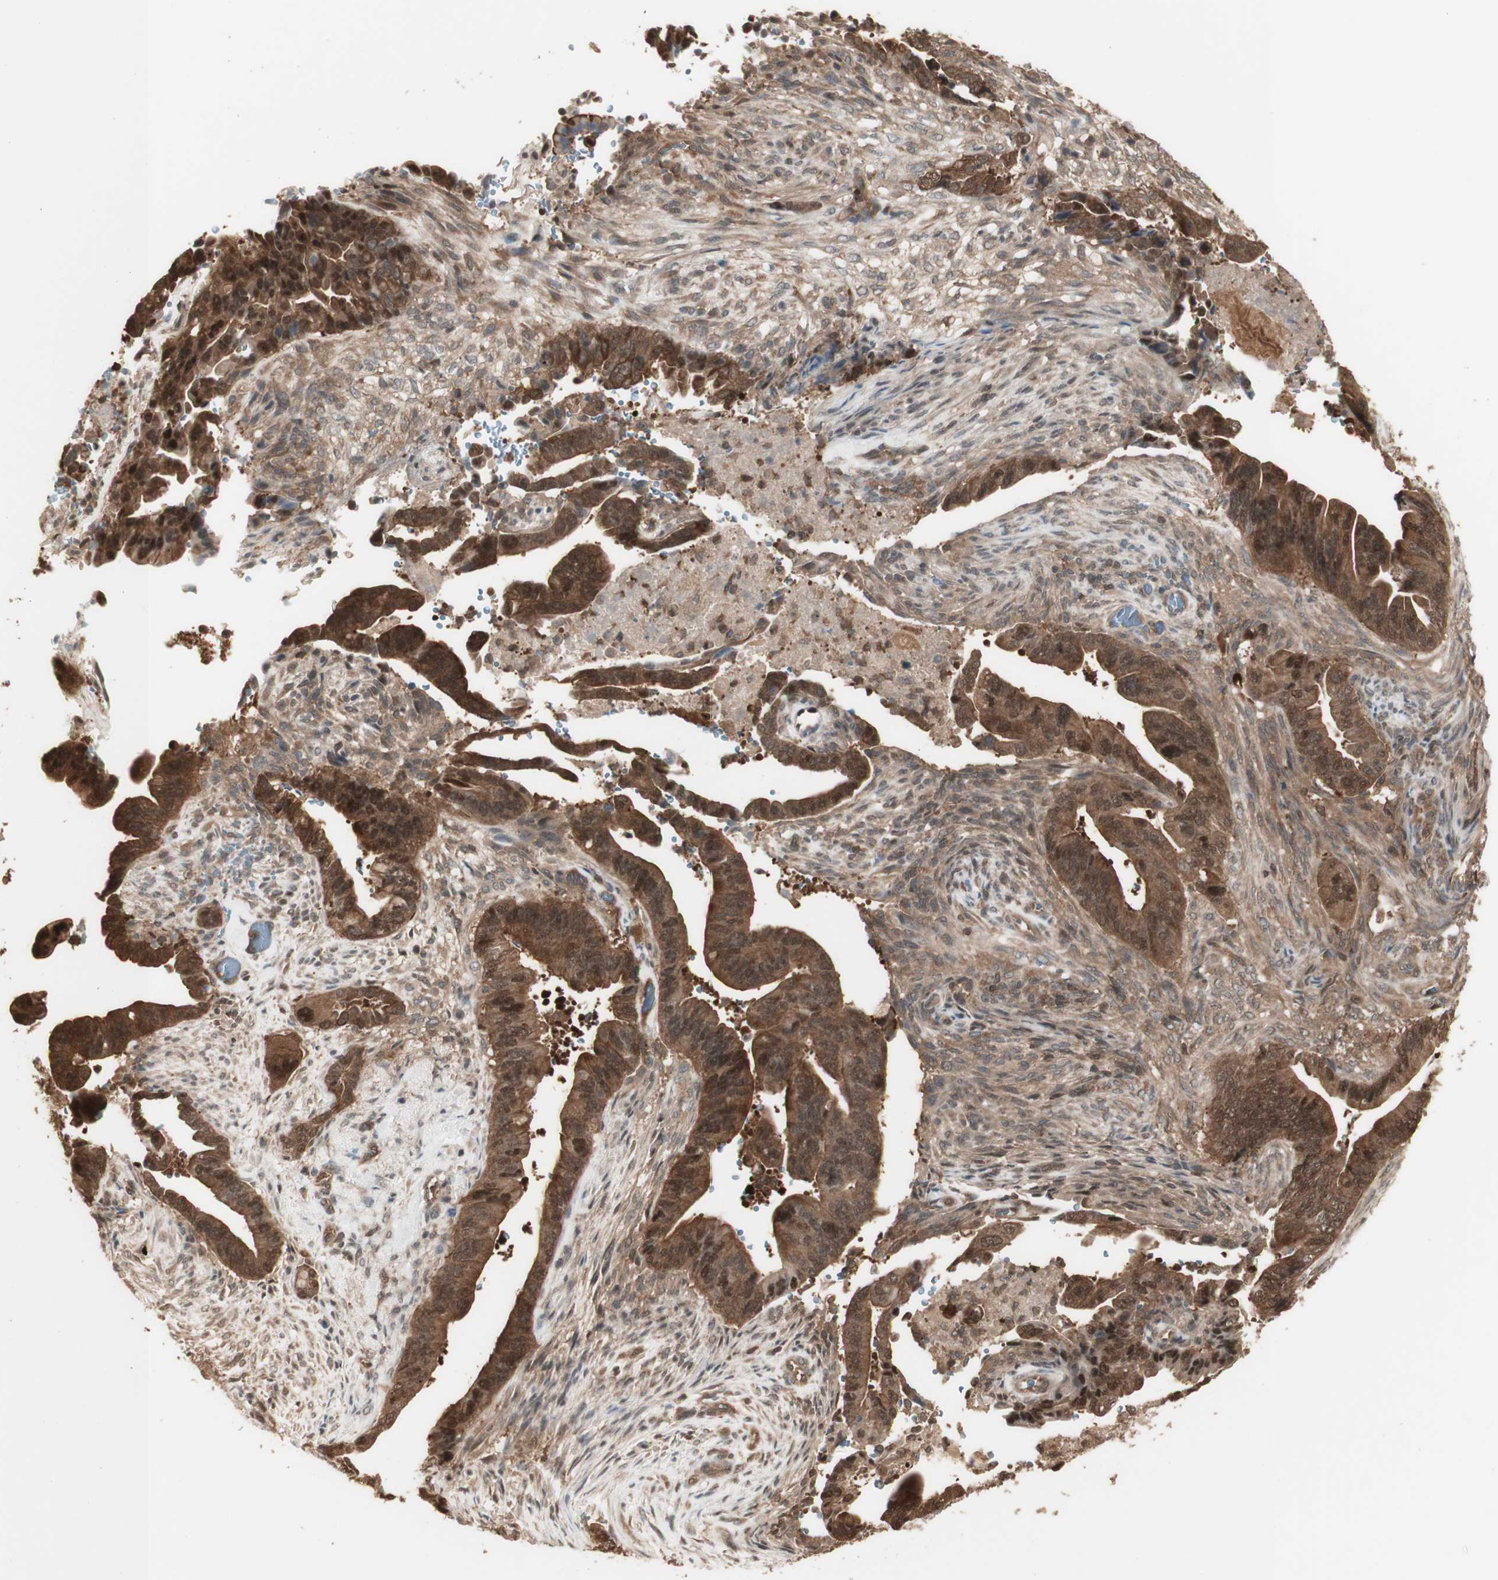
{"staining": {"intensity": "strong", "quantity": ">75%", "location": "cytoplasmic/membranous,nuclear"}, "tissue": "pancreatic cancer", "cell_type": "Tumor cells", "image_type": "cancer", "snomed": [{"axis": "morphology", "description": "Adenocarcinoma, NOS"}, {"axis": "topography", "description": "Pancreas"}], "caption": "This micrograph shows immunohistochemistry staining of pancreatic cancer (adenocarcinoma), with high strong cytoplasmic/membranous and nuclear expression in approximately >75% of tumor cells.", "gene": "YWHAB", "patient": {"sex": "male", "age": 70}}